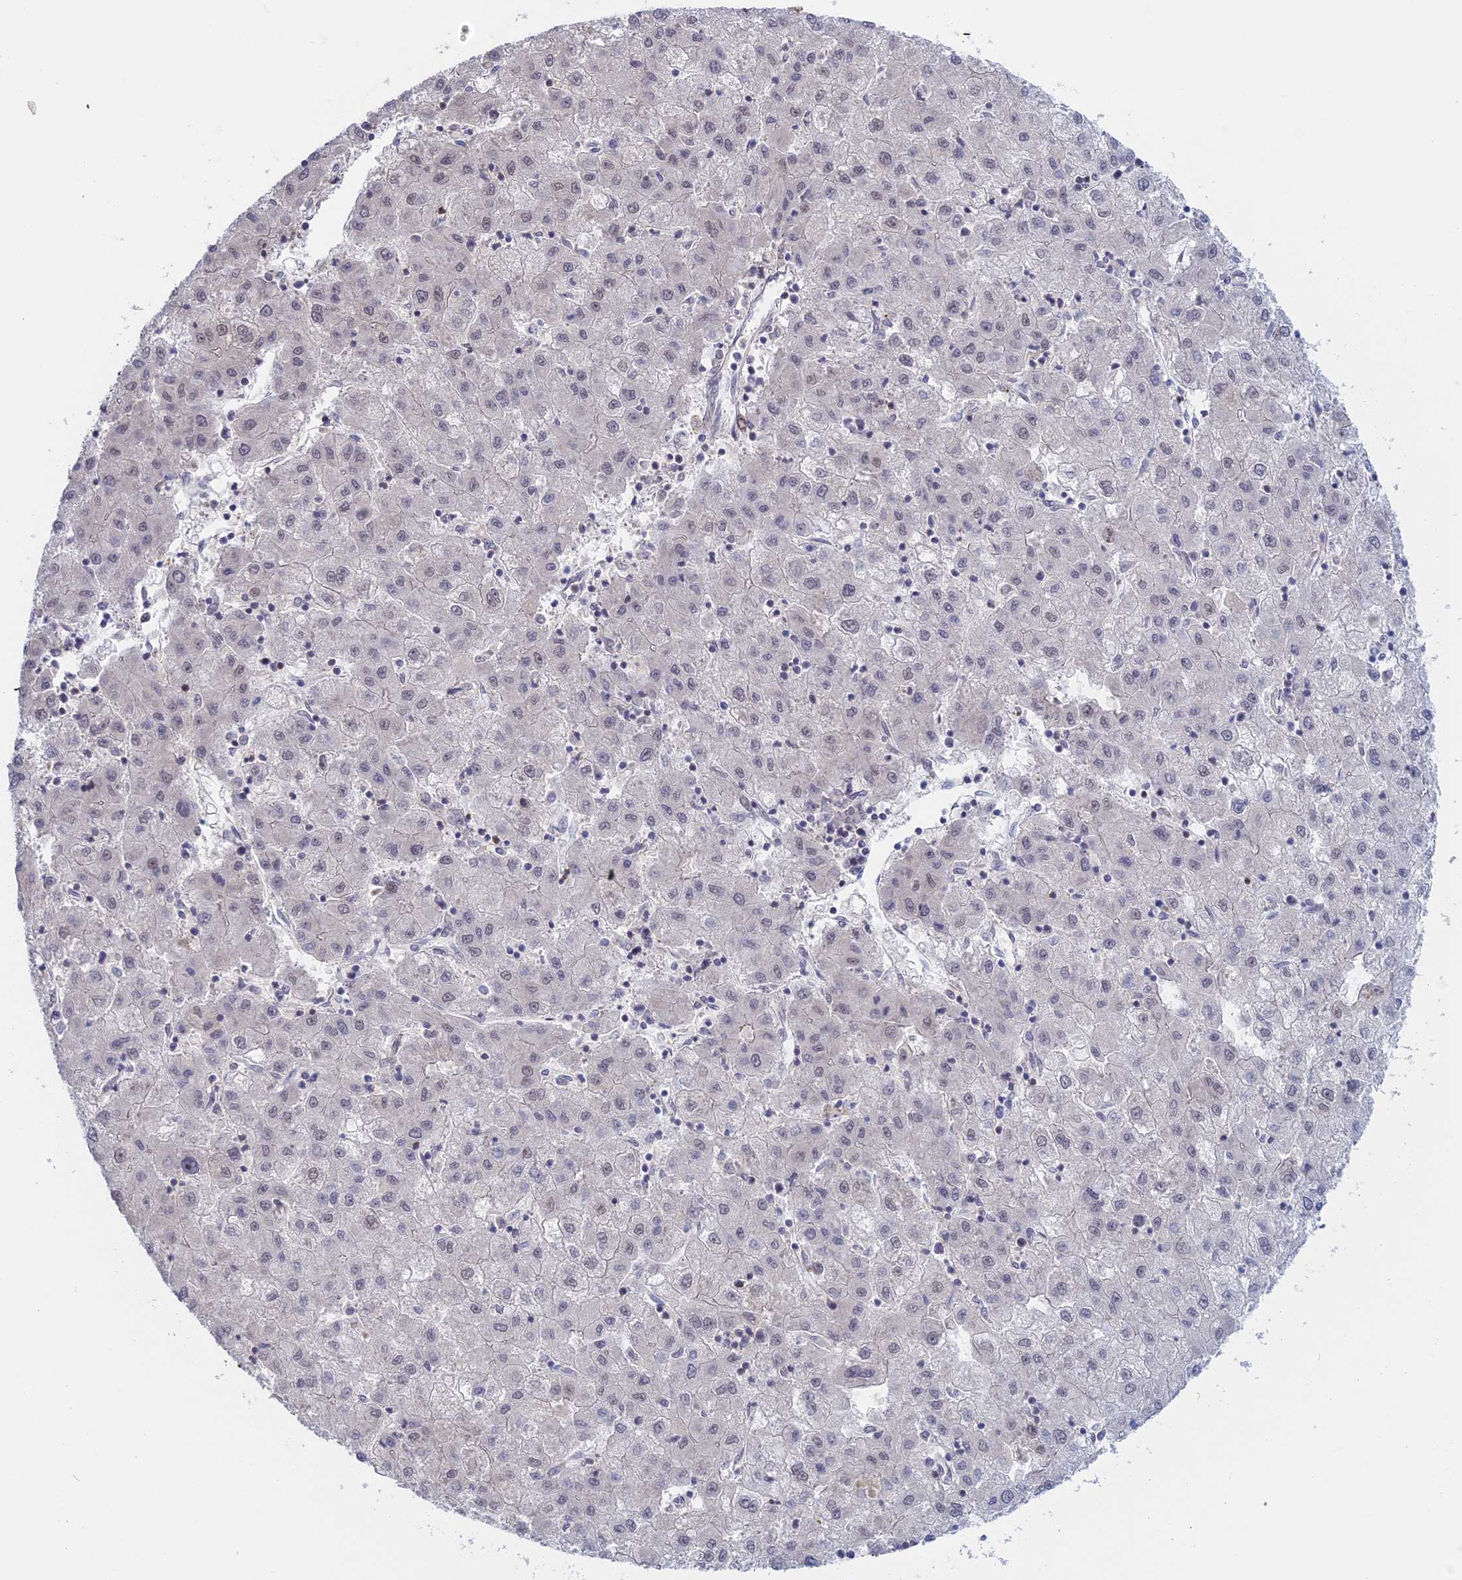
{"staining": {"intensity": "weak", "quantity": "<25%", "location": "nuclear"}, "tissue": "liver cancer", "cell_type": "Tumor cells", "image_type": "cancer", "snomed": [{"axis": "morphology", "description": "Carcinoma, Hepatocellular, NOS"}, {"axis": "topography", "description": "Liver"}], "caption": "Micrograph shows no protein expression in tumor cells of hepatocellular carcinoma (liver) tissue.", "gene": "GSKIP", "patient": {"sex": "male", "age": 72}}